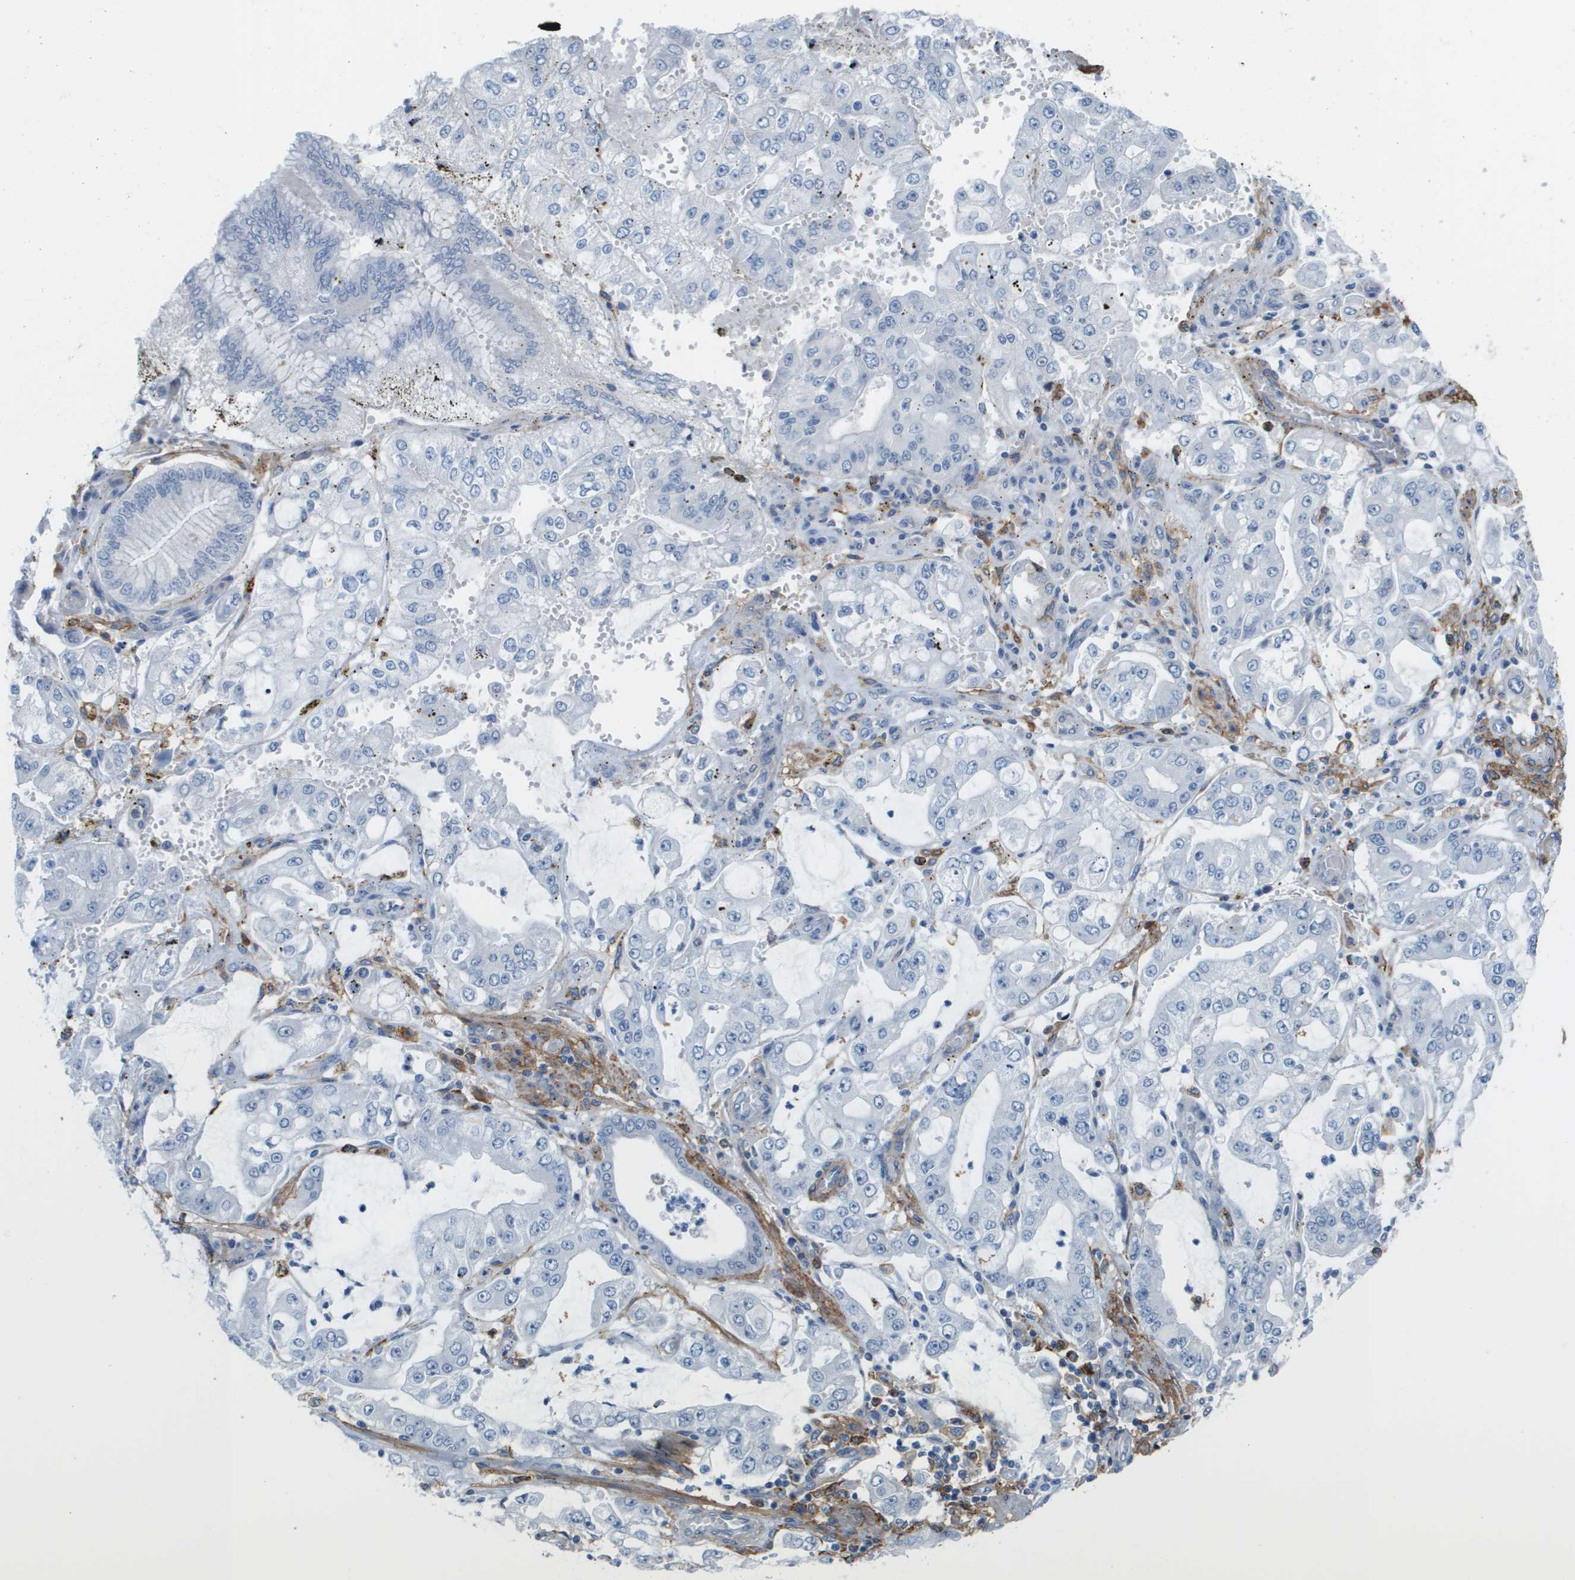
{"staining": {"intensity": "negative", "quantity": "none", "location": "none"}, "tissue": "stomach cancer", "cell_type": "Tumor cells", "image_type": "cancer", "snomed": [{"axis": "morphology", "description": "Adenocarcinoma, NOS"}, {"axis": "topography", "description": "Stomach"}], "caption": "An image of human adenocarcinoma (stomach) is negative for staining in tumor cells. Nuclei are stained in blue.", "gene": "ZBTB43", "patient": {"sex": "male", "age": 76}}